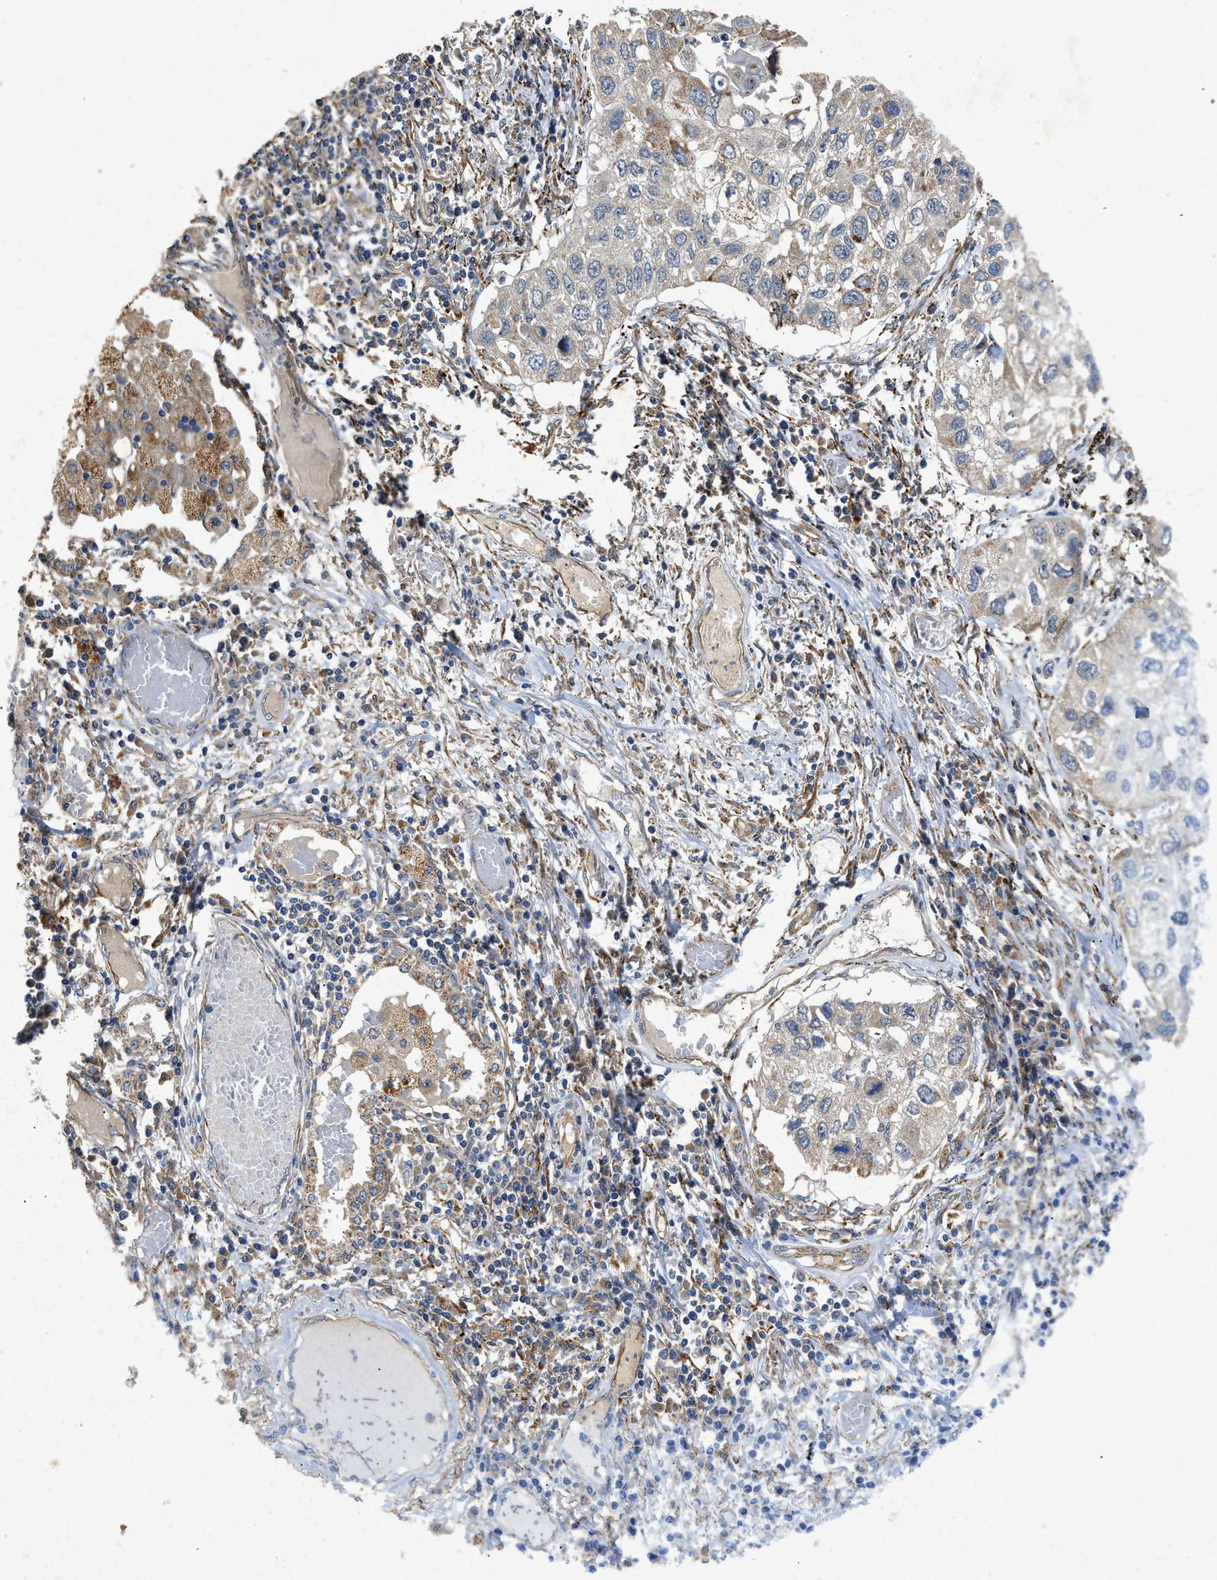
{"staining": {"intensity": "weak", "quantity": "<25%", "location": "cytoplasmic/membranous"}, "tissue": "lung cancer", "cell_type": "Tumor cells", "image_type": "cancer", "snomed": [{"axis": "morphology", "description": "Squamous cell carcinoma, NOS"}, {"axis": "topography", "description": "Lung"}], "caption": "Micrograph shows no protein expression in tumor cells of squamous cell carcinoma (lung) tissue.", "gene": "CDK15", "patient": {"sex": "male", "age": 71}}